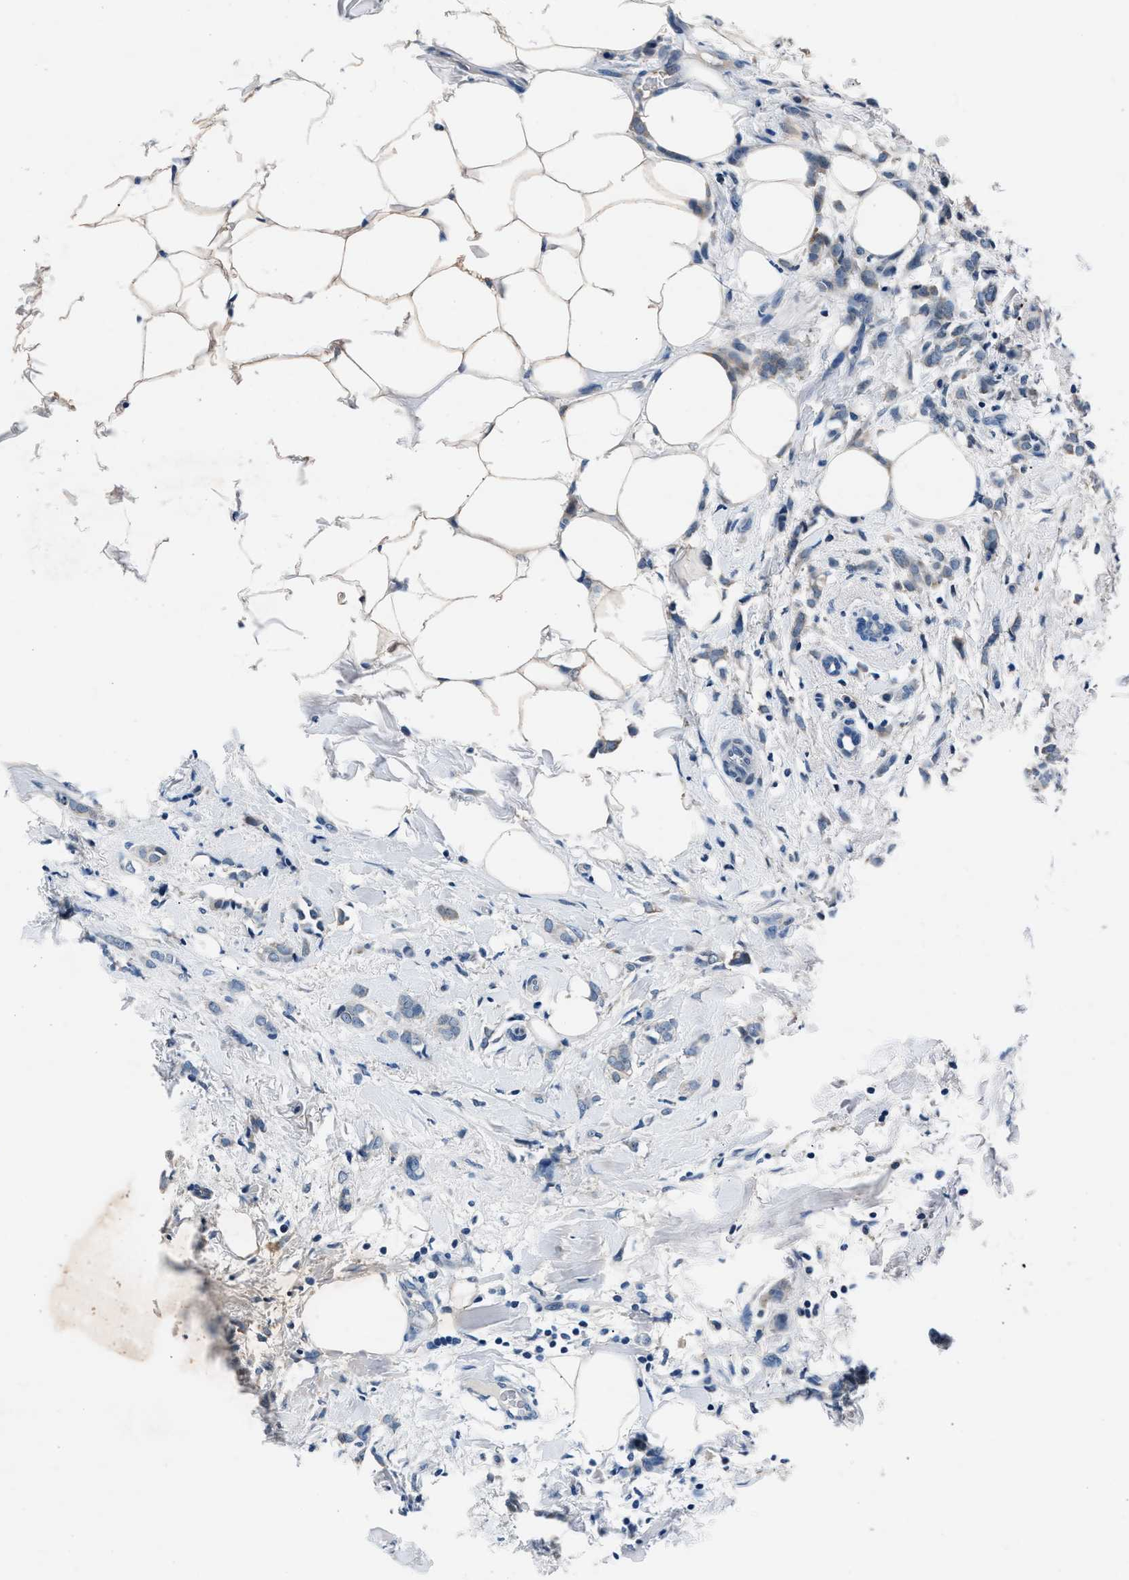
{"staining": {"intensity": "negative", "quantity": "none", "location": "none"}, "tissue": "breast cancer", "cell_type": "Tumor cells", "image_type": "cancer", "snomed": [{"axis": "morphology", "description": "Lobular carcinoma, in situ"}, {"axis": "morphology", "description": "Lobular carcinoma"}, {"axis": "topography", "description": "Breast"}], "caption": "Protein analysis of breast lobular carcinoma in situ reveals no significant expression in tumor cells. (DAB immunohistochemistry, high magnification).", "gene": "DENND6B", "patient": {"sex": "female", "age": 41}}